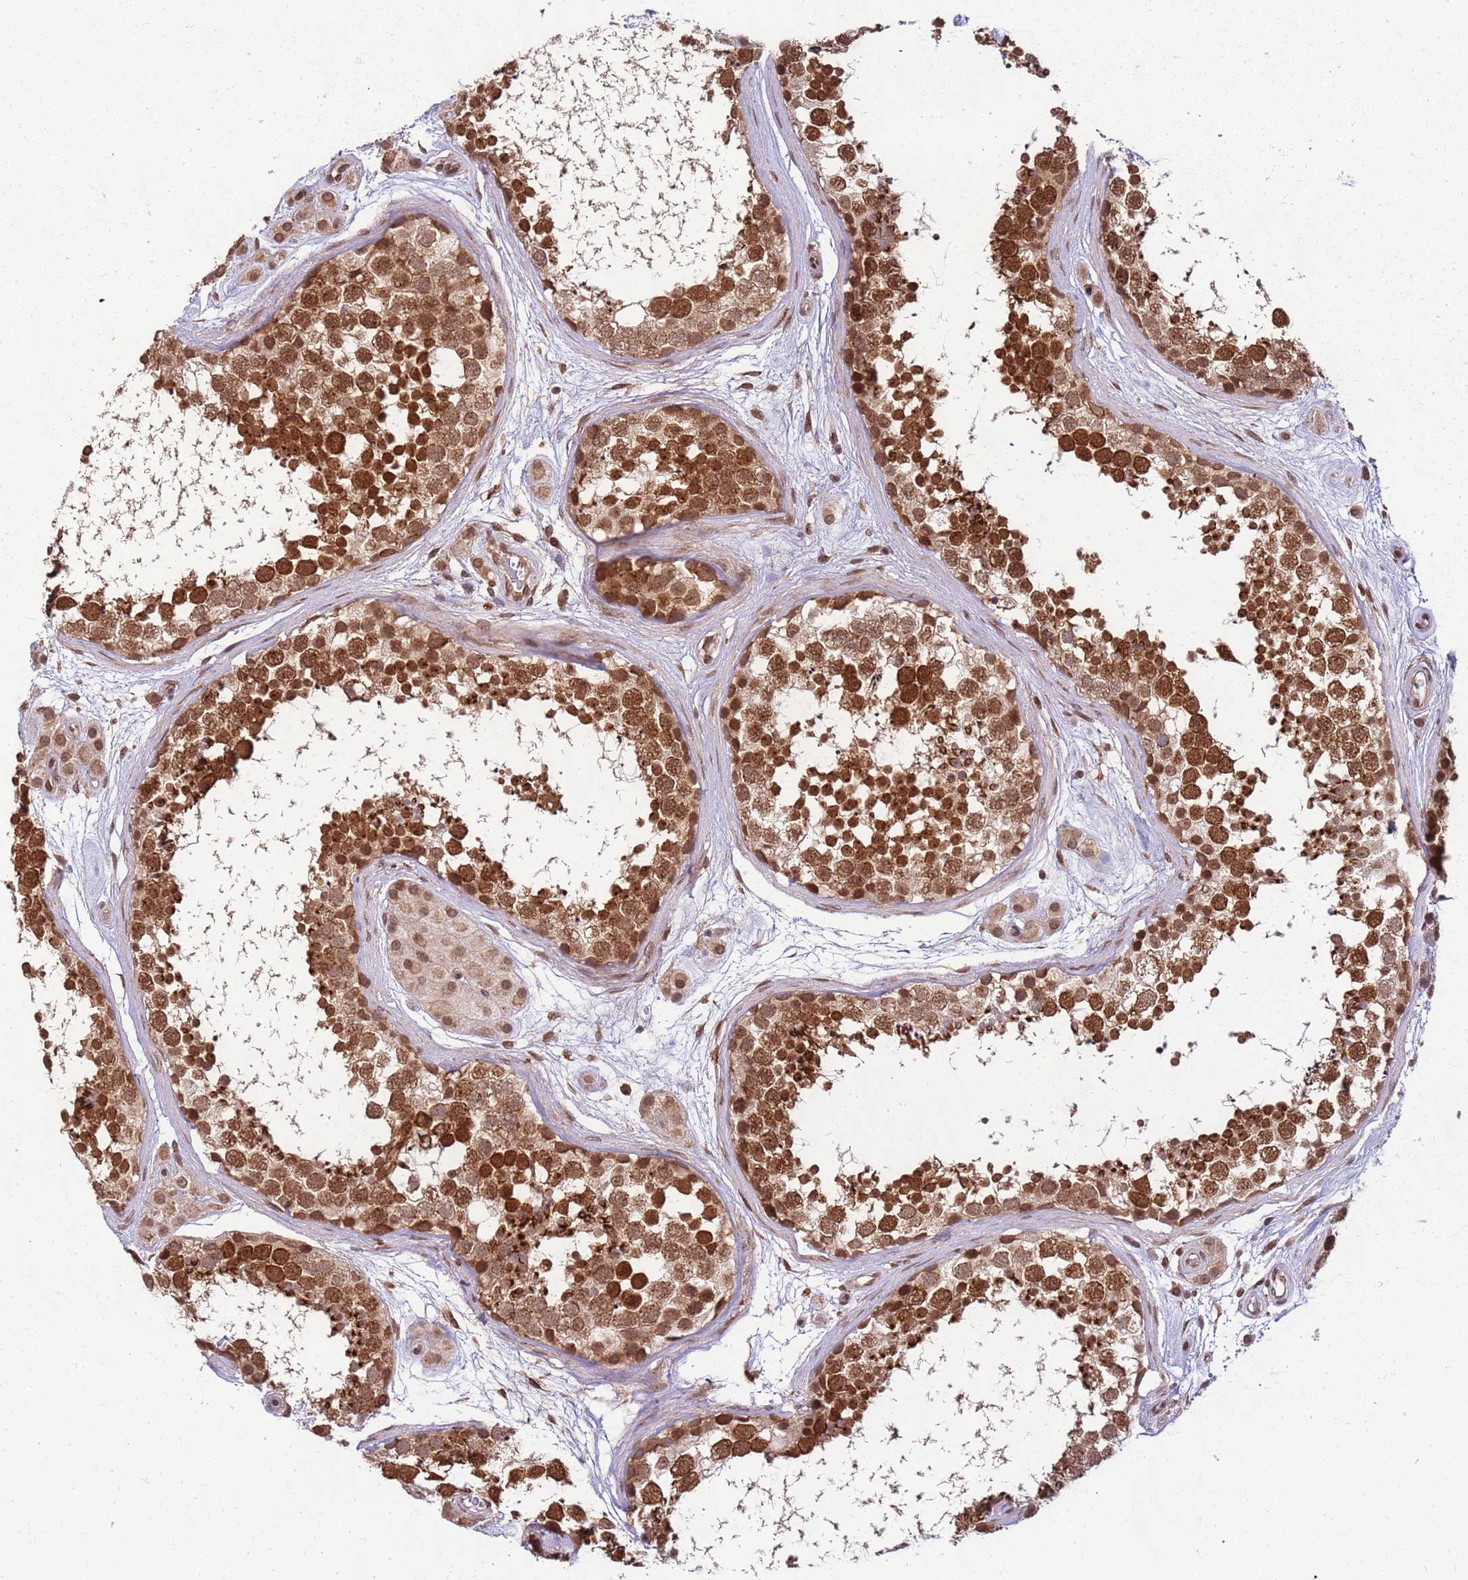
{"staining": {"intensity": "strong", "quantity": ">75%", "location": "cytoplasmic/membranous,nuclear"}, "tissue": "testis", "cell_type": "Cells in seminiferous ducts", "image_type": "normal", "snomed": [{"axis": "morphology", "description": "Normal tissue, NOS"}, {"axis": "topography", "description": "Testis"}], "caption": "Immunohistochemical staining of benign testis reveals high levels of strong cytoplasmic/membranous,nuclear positivity in approximately >75% of cells in seminiferous ducts.", "gene": "CEP170", "patient": {"sex": "male", "age": 56}}